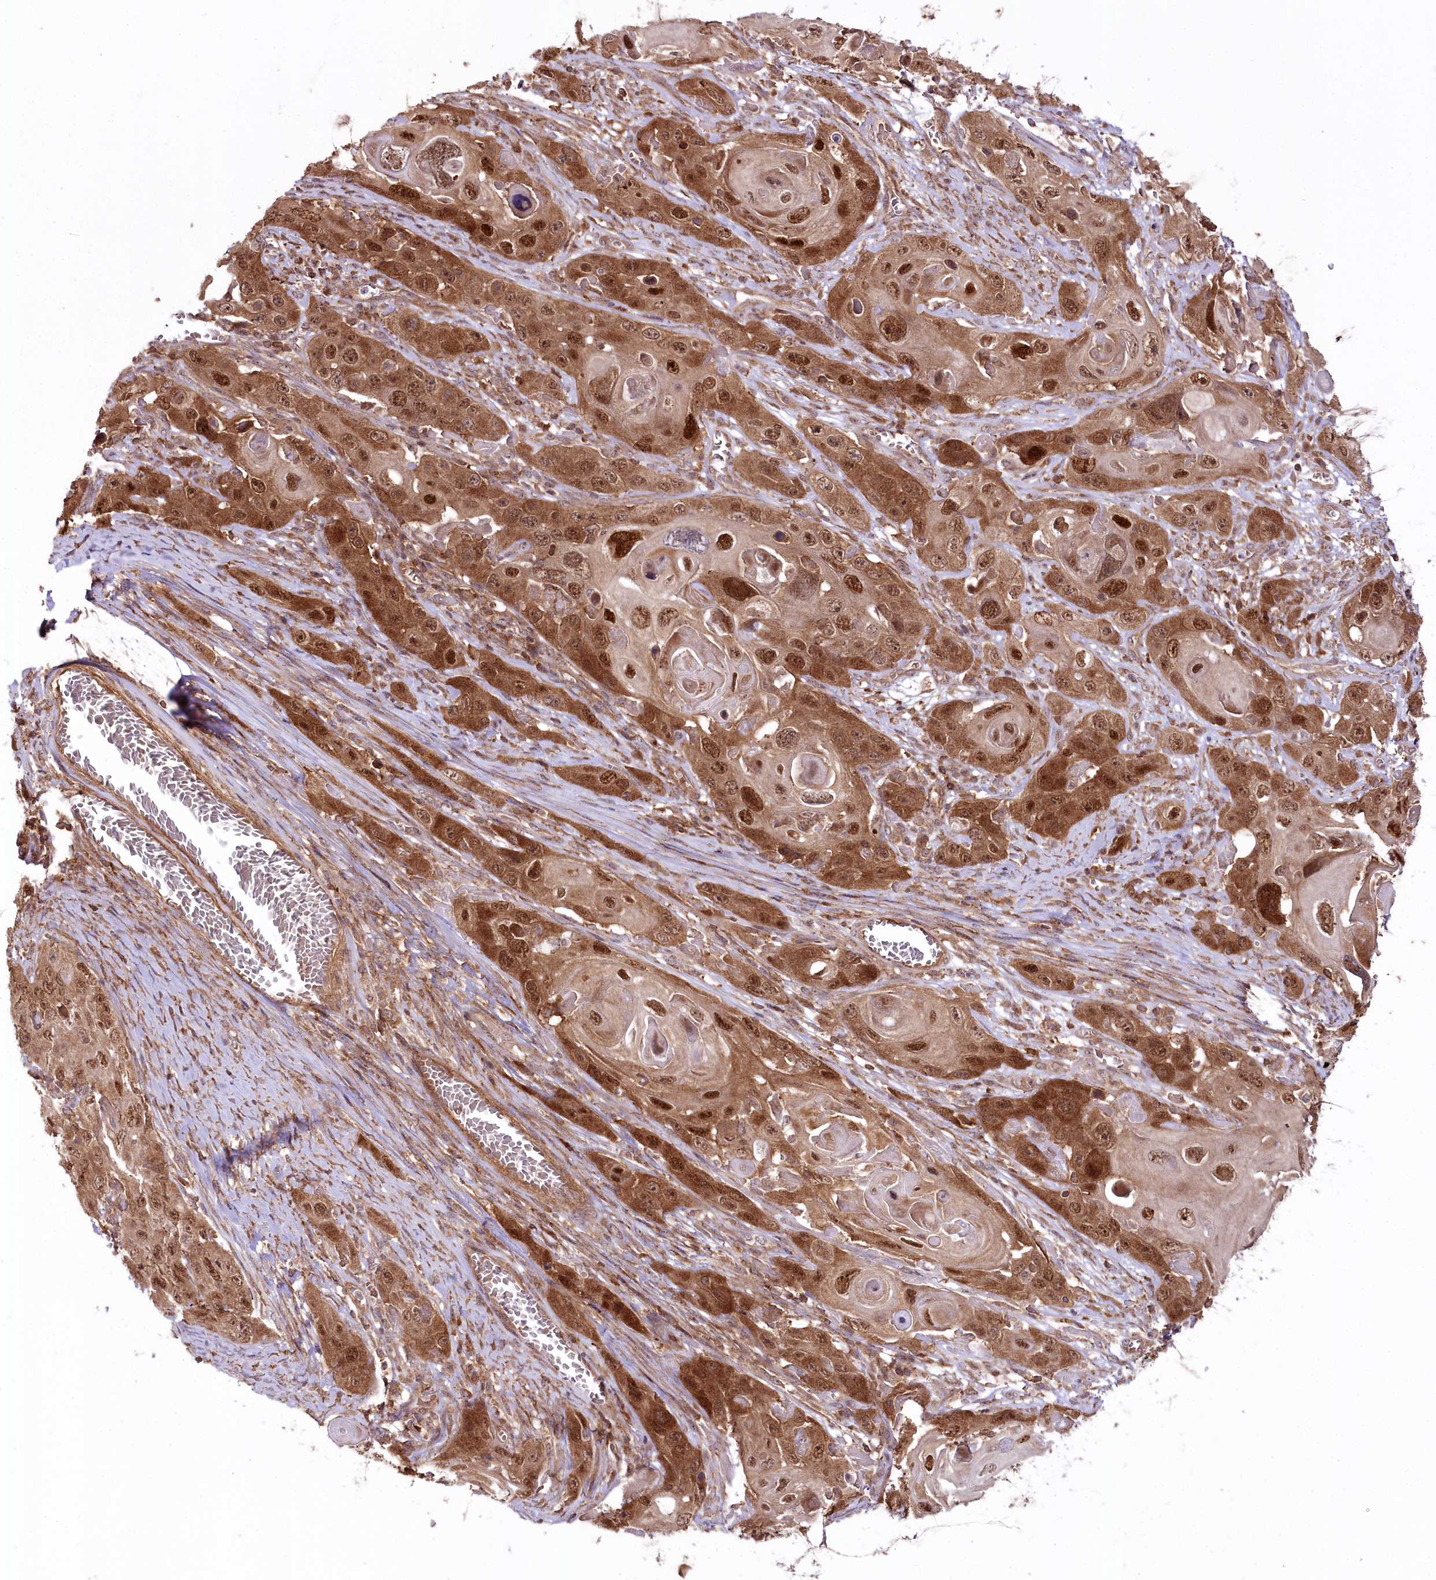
{"staining": {"intensity": "moderate", "quantity": ">75%", "location": "cytoplasmic/membranous,nuclear"}, "tissue": "skin cancer", "cell_type": "Tumor cells", "image_type": "cancer", "snomed": [{"axis": "morphology", "description": "Squamous cell carcinoma, NOS"}, {"axis": "topography", "description": "Skin"}], "caption": "The histopathology image reveals staining of squamous cell carcinoma (skin), revealing moderate cytoplasmic/membranous and nuclear protein positivity (brown color) within tumor cells.", "gene": "CCDC91", "patient": {"sex": "male", "age": 55}}